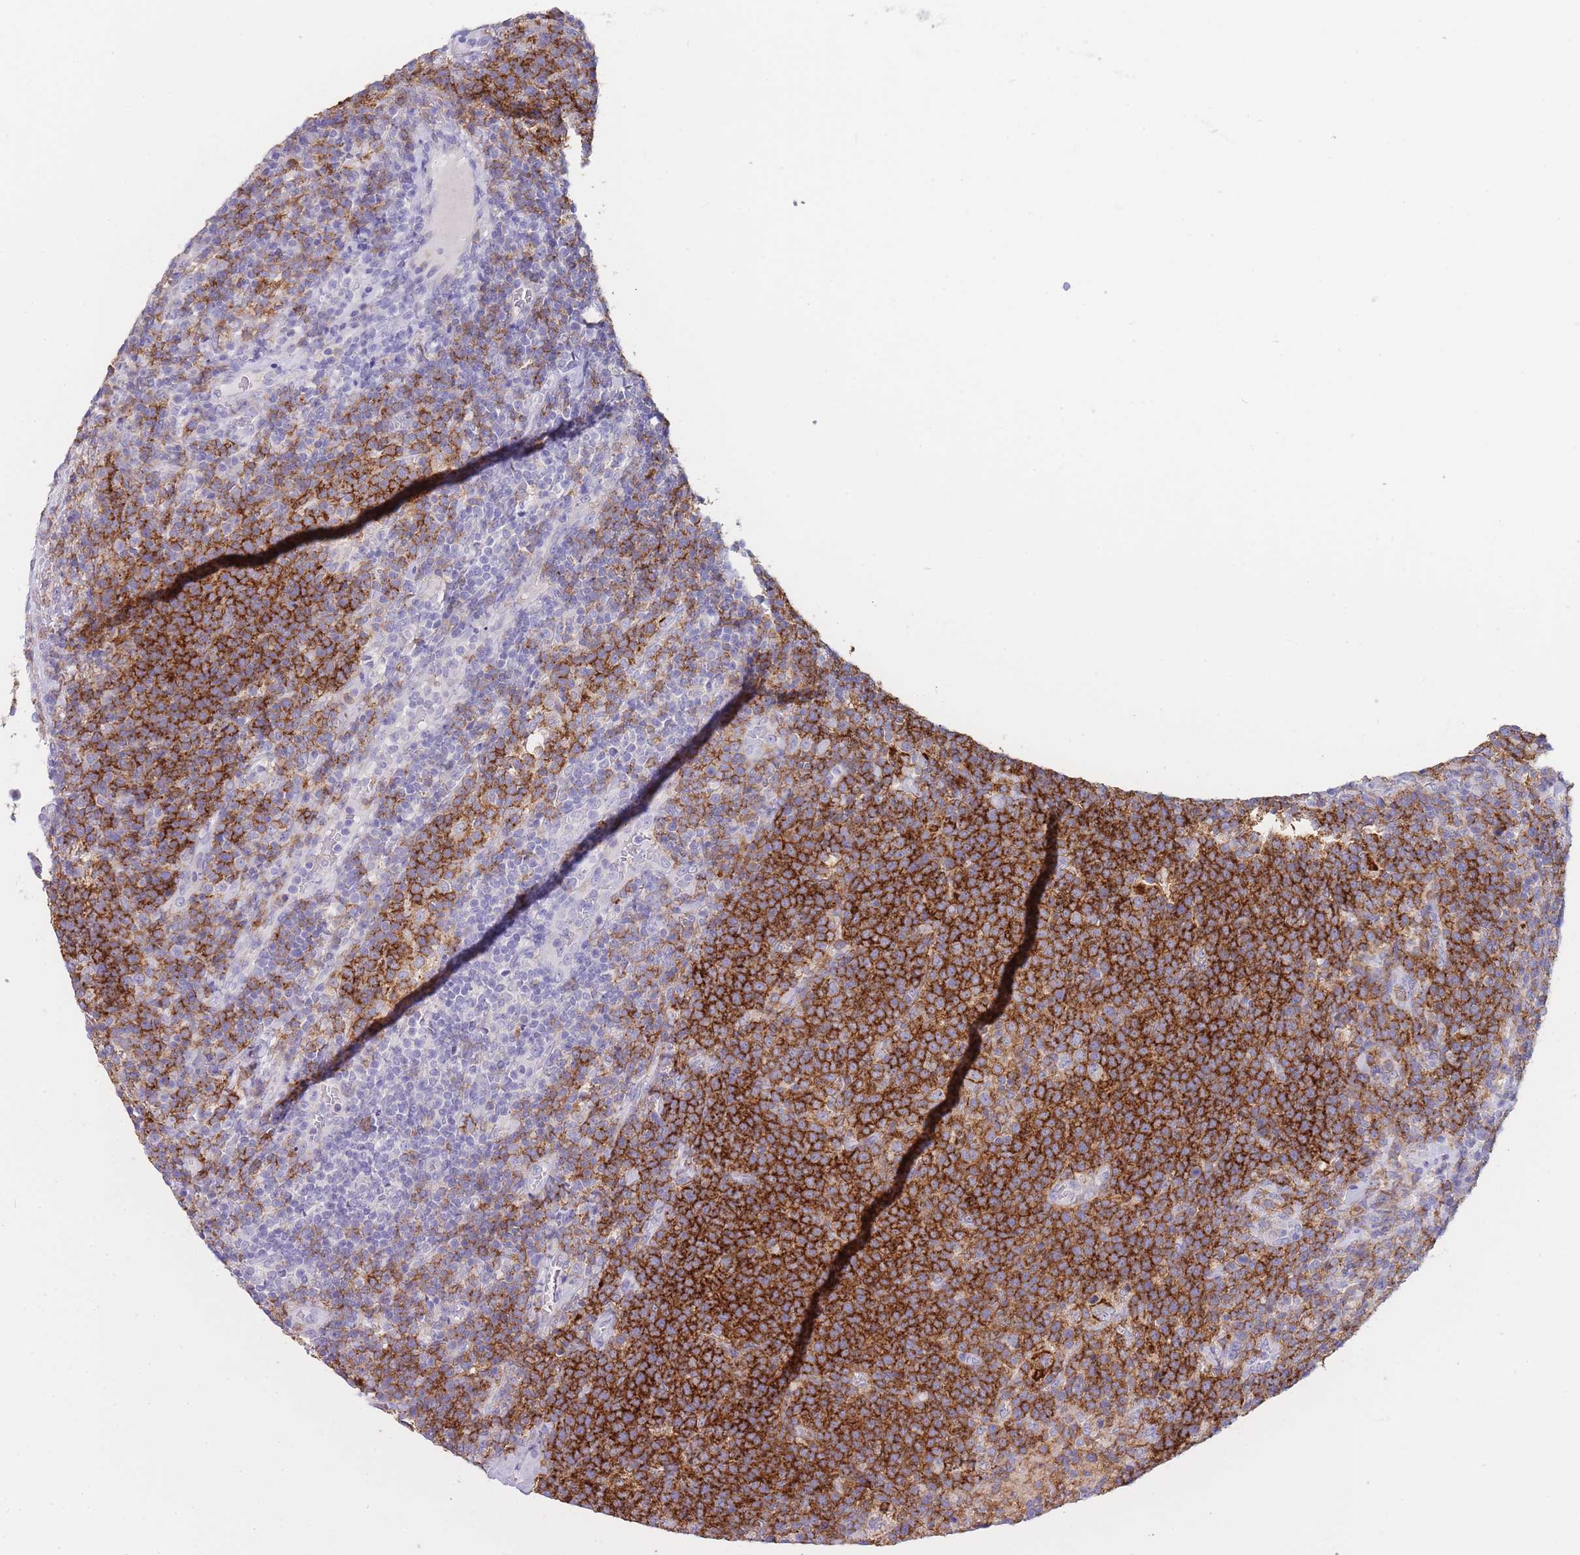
{"staining": {"intensity": "strong", "quantity": "25%-75%", "location": "cytoplasmic/membranous"}, "tissue": "lymphoma", "cell_type": "Tumor cells", "image_type": "cancer", "snomed": [{"axis": "morphology", "description": "Malignant lymphoma, non-Hodgkin's type, High grade"}, {"axis": "topography", "description": "Lymph node"}], "caption": "An immunohistochemistry (IHC) micrograph of neoplastic tissue is shown. Protein staining in brown labels strong cytoplasmic/membranous positivity in lymphoma within tumor cells. The staining is performed using DAB brown chromogen to label protein expression. The nuclei are counter-stained blue using hematoxylin.", "gene": "CD37", "patient": {"sex": "male", "age": 61}}